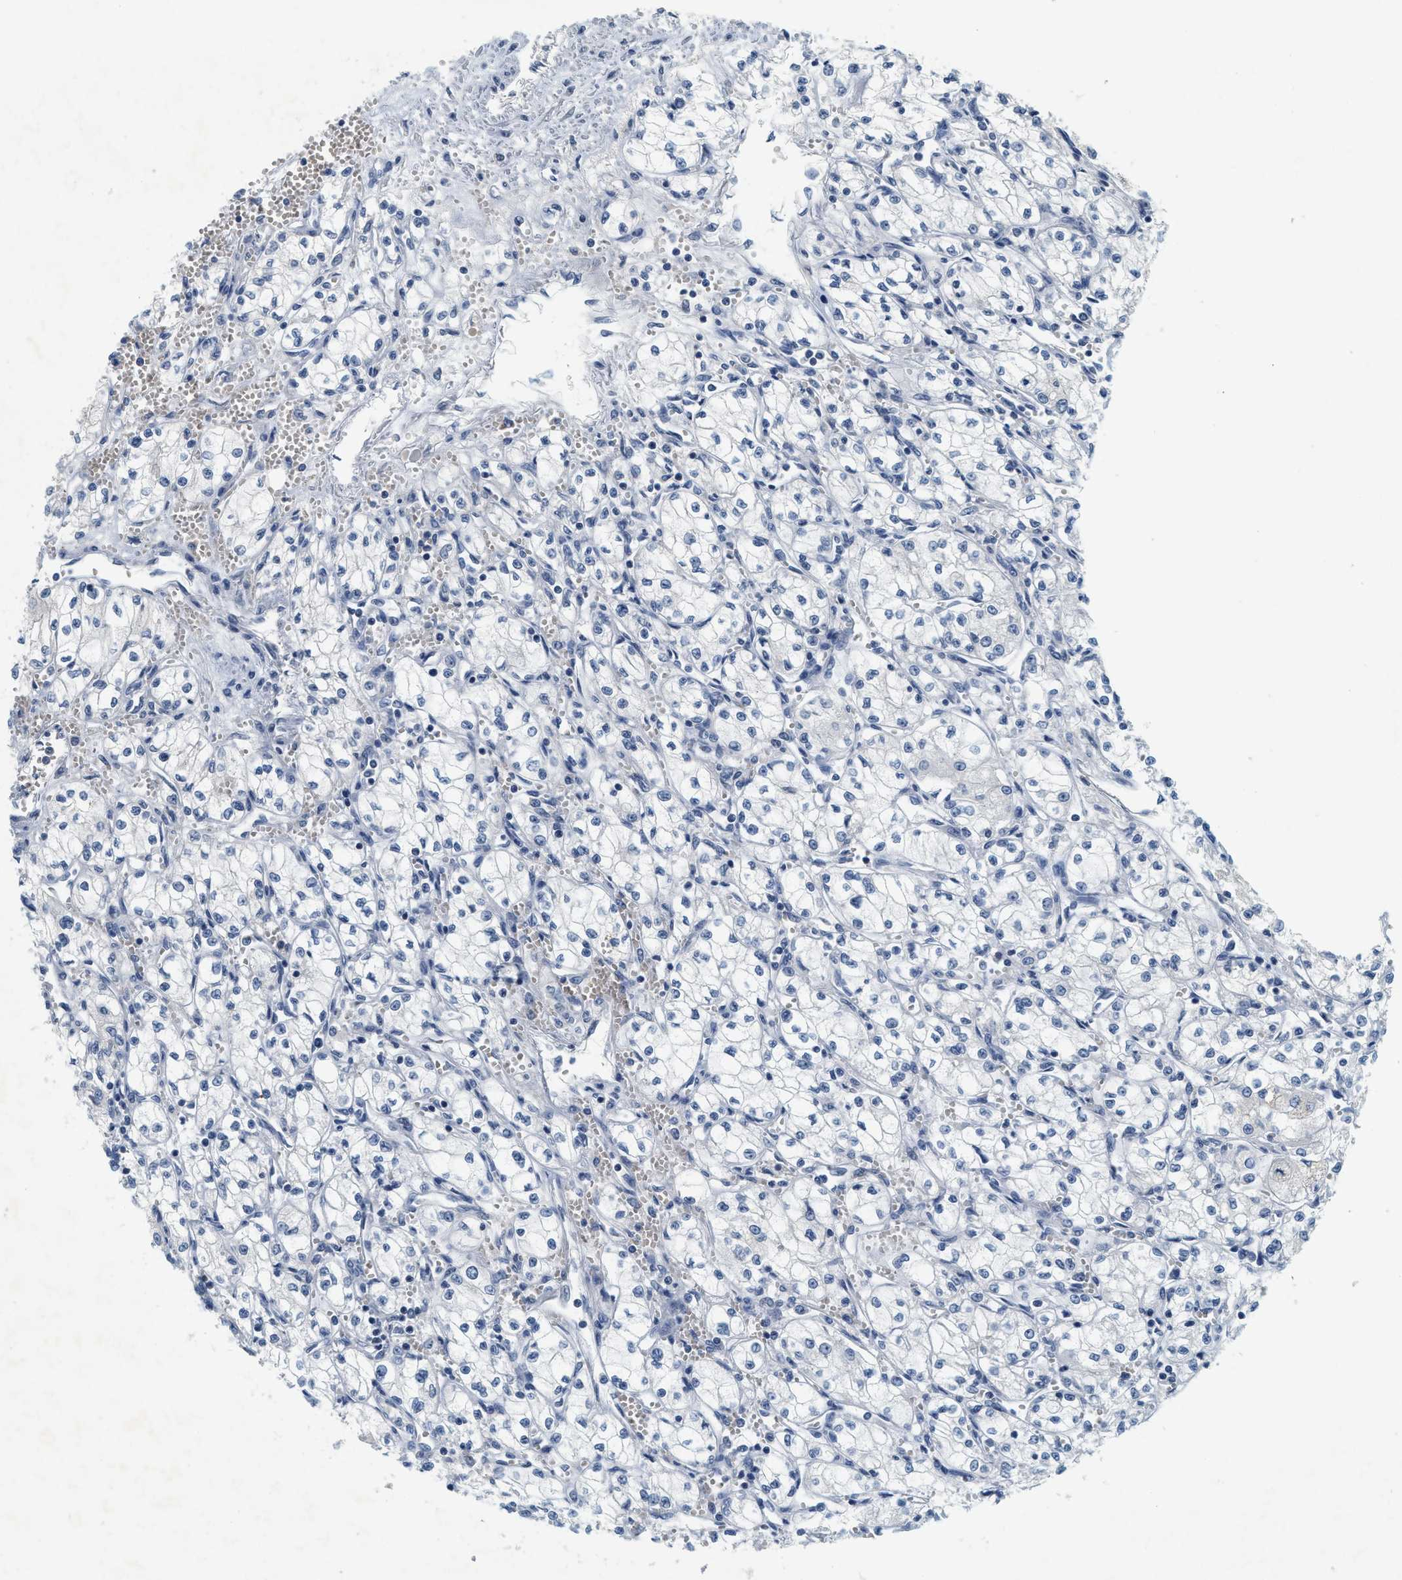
{"staining": {"intensity": "negative", "quantity": "none", "location": "none"}, "tissue": "renal cancer", "cell_type": "Tumor cells", "image_type": "cancer", "snomed": [{"axis": "morphology", "description": "Normal tissue, NOS"}, {"axis": "morphology", "description": "Adenocarcinoma, NOS"}, {"axis": "topography", "description": "Kidney"}], "caption": "A photomicrograph of adenocarcinoma (renal) stained for a protein shows no brown staining in tumor cells. The staining was performed using DAB (3,3'-diaminobenzidine) to visualize the protein expression in brown, while the nuclei were stained in blue with hematoxylin (Magnification: 20x).", "gene": "MZF1", "patient": {"sex": "male", "age": 59}}